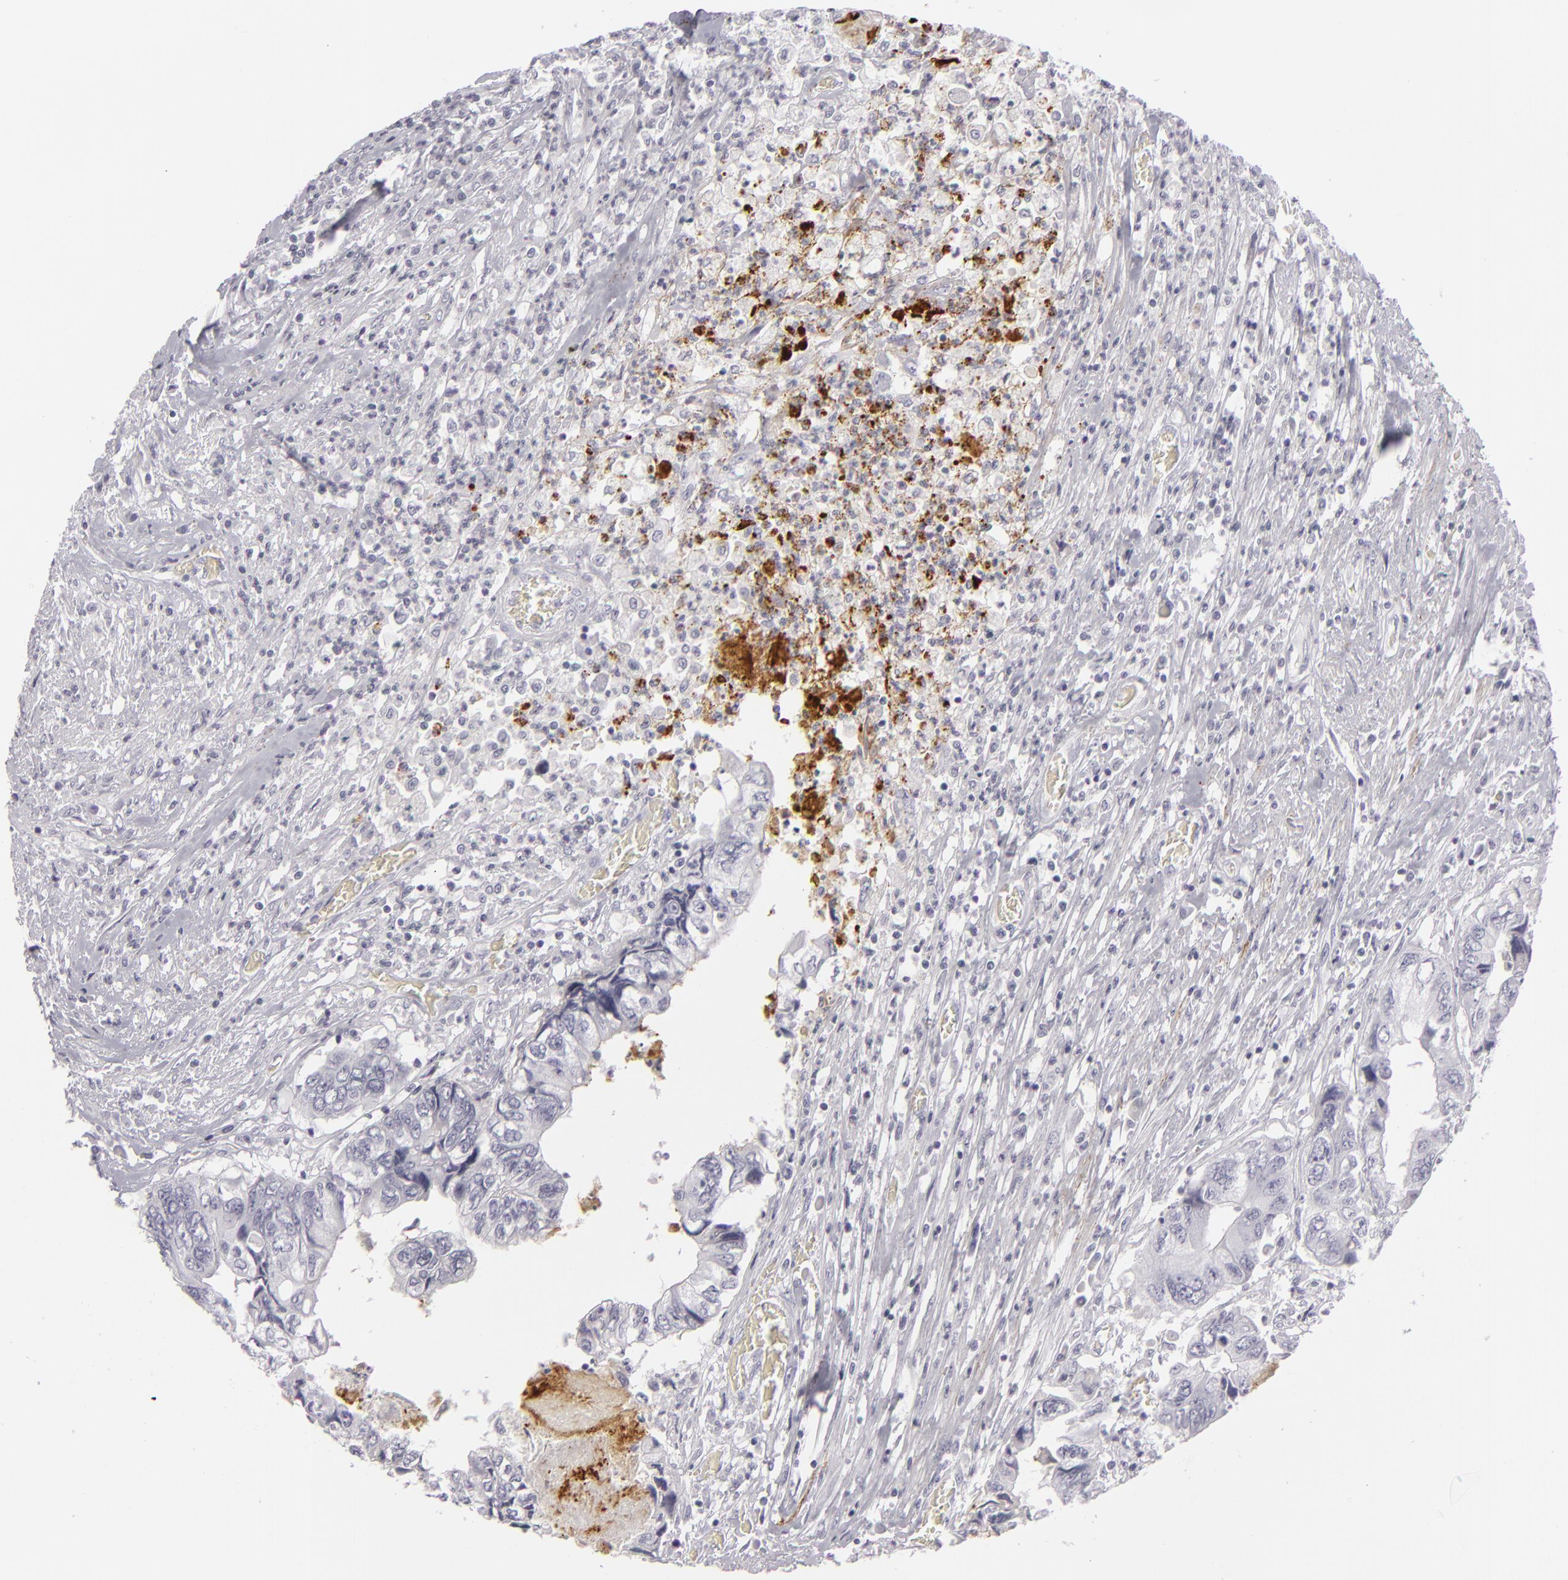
{"staining": {"intensity": "negative", "quantity": "none", "location": "none"}, "tissue": "colorectal cancer", "cell_type": "Tumor cells", "image_type": "cancer", "snomed": [{"axis": "morphology", "description": "Adenocarcinoma, NOS"}, {"axis": "topography", "description": "Rectum"}], "caption": "Immunohistochemical staining of human colorectal cancer reveals no significant staining in tumor cells.", "gene": "C9", "patient": {"sex": "female", "age": 82}}